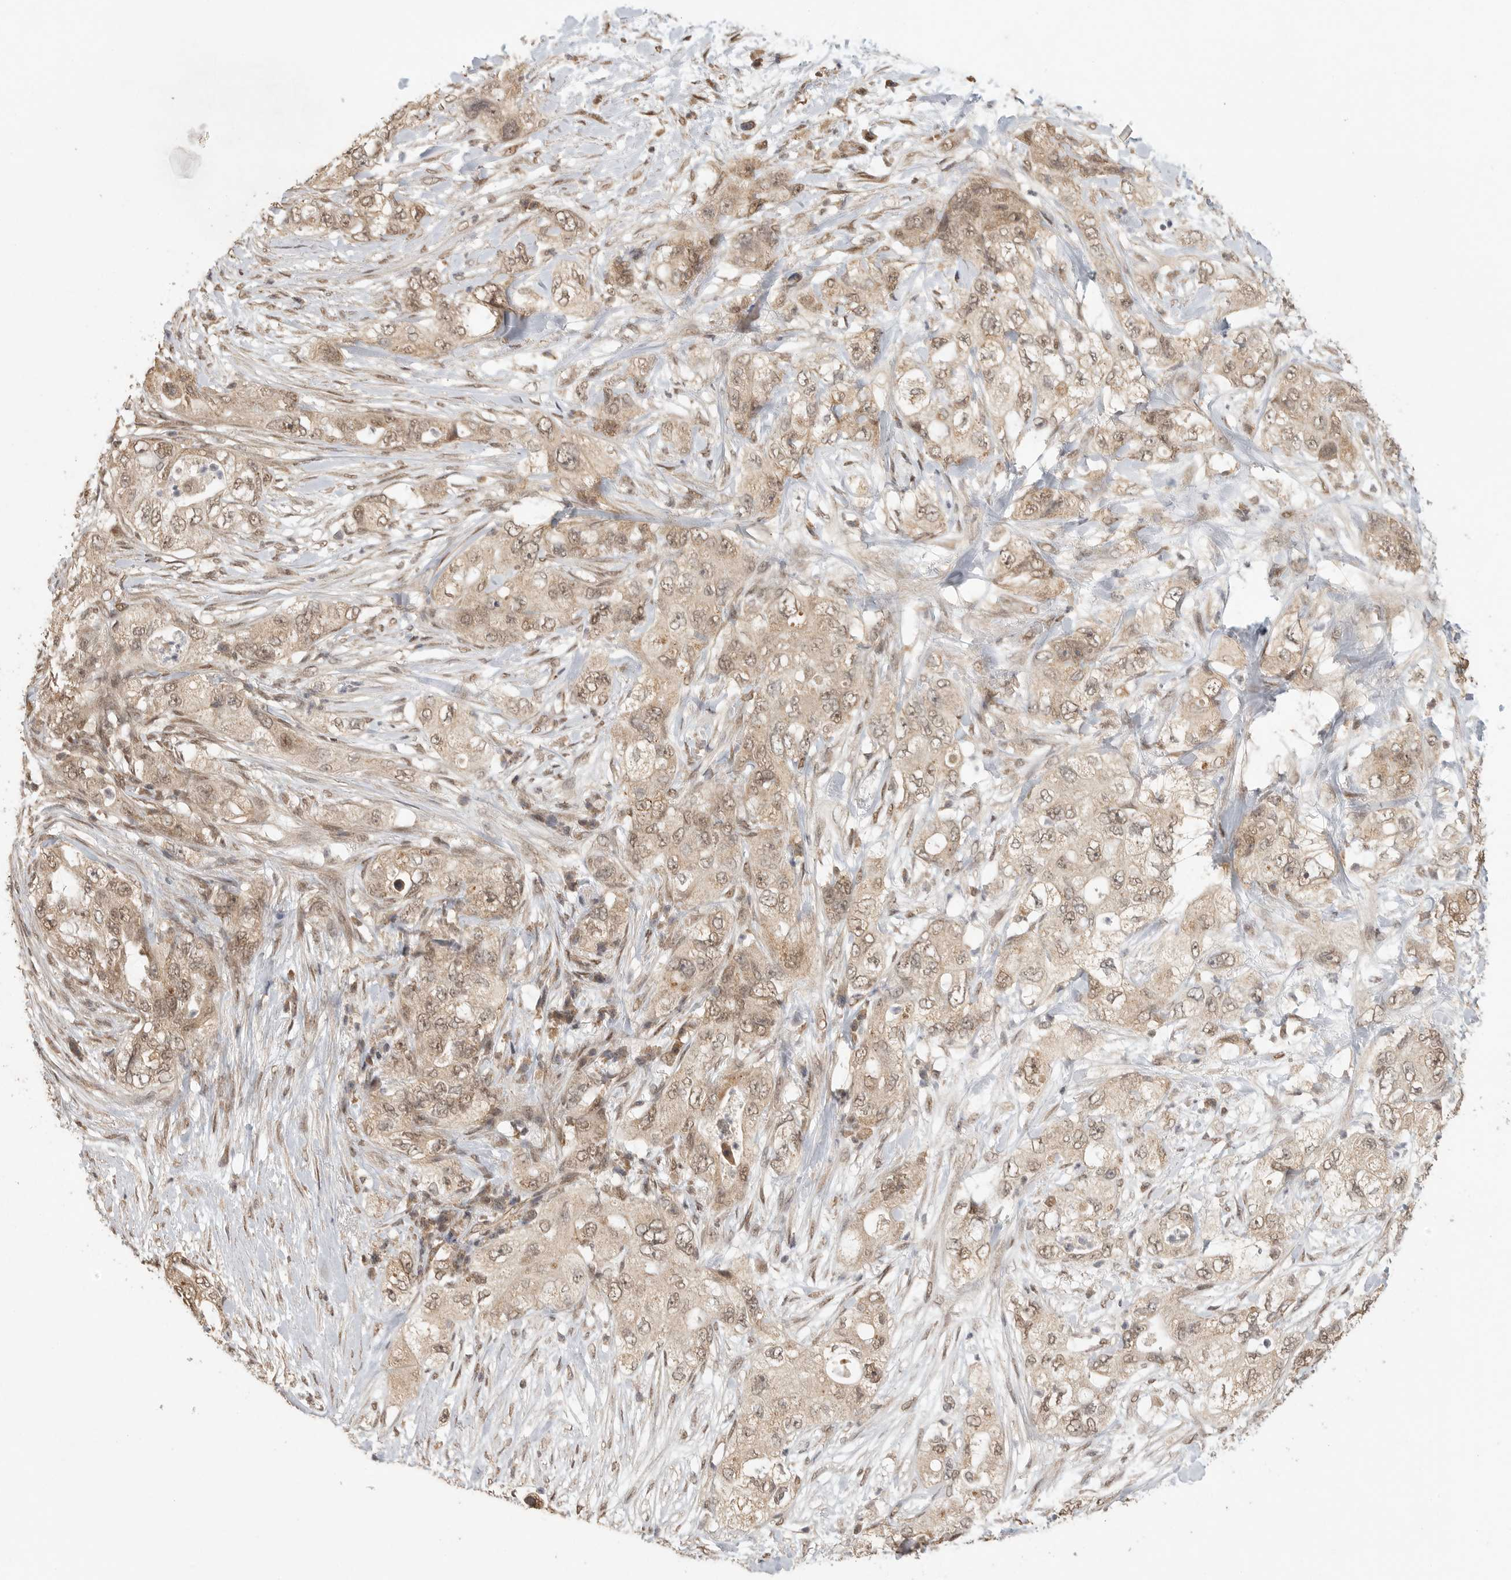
{"staining": {"intensity": "weak", "quantity": ">75%", "location": "cytoplasmic/membranous"}, "tissue": "pancreatic cancer", "cell_type": "Tumor cells", "image_type": "cancer", "snomed": [{"axis": "morphology", "description": "Adenocarcinoma, NOS"}, {"axis": "topography", "description": "Pancreas"}], "caption": "Pancreatic cancer (adenocarcinoma) stained with immunohistochemistry (IHC) exhibits weak cytoplasmic/membranous staining in about >75% of tumor cells.", "gene": "DFFA", "patient": {"sex": "female", "age": 73}}